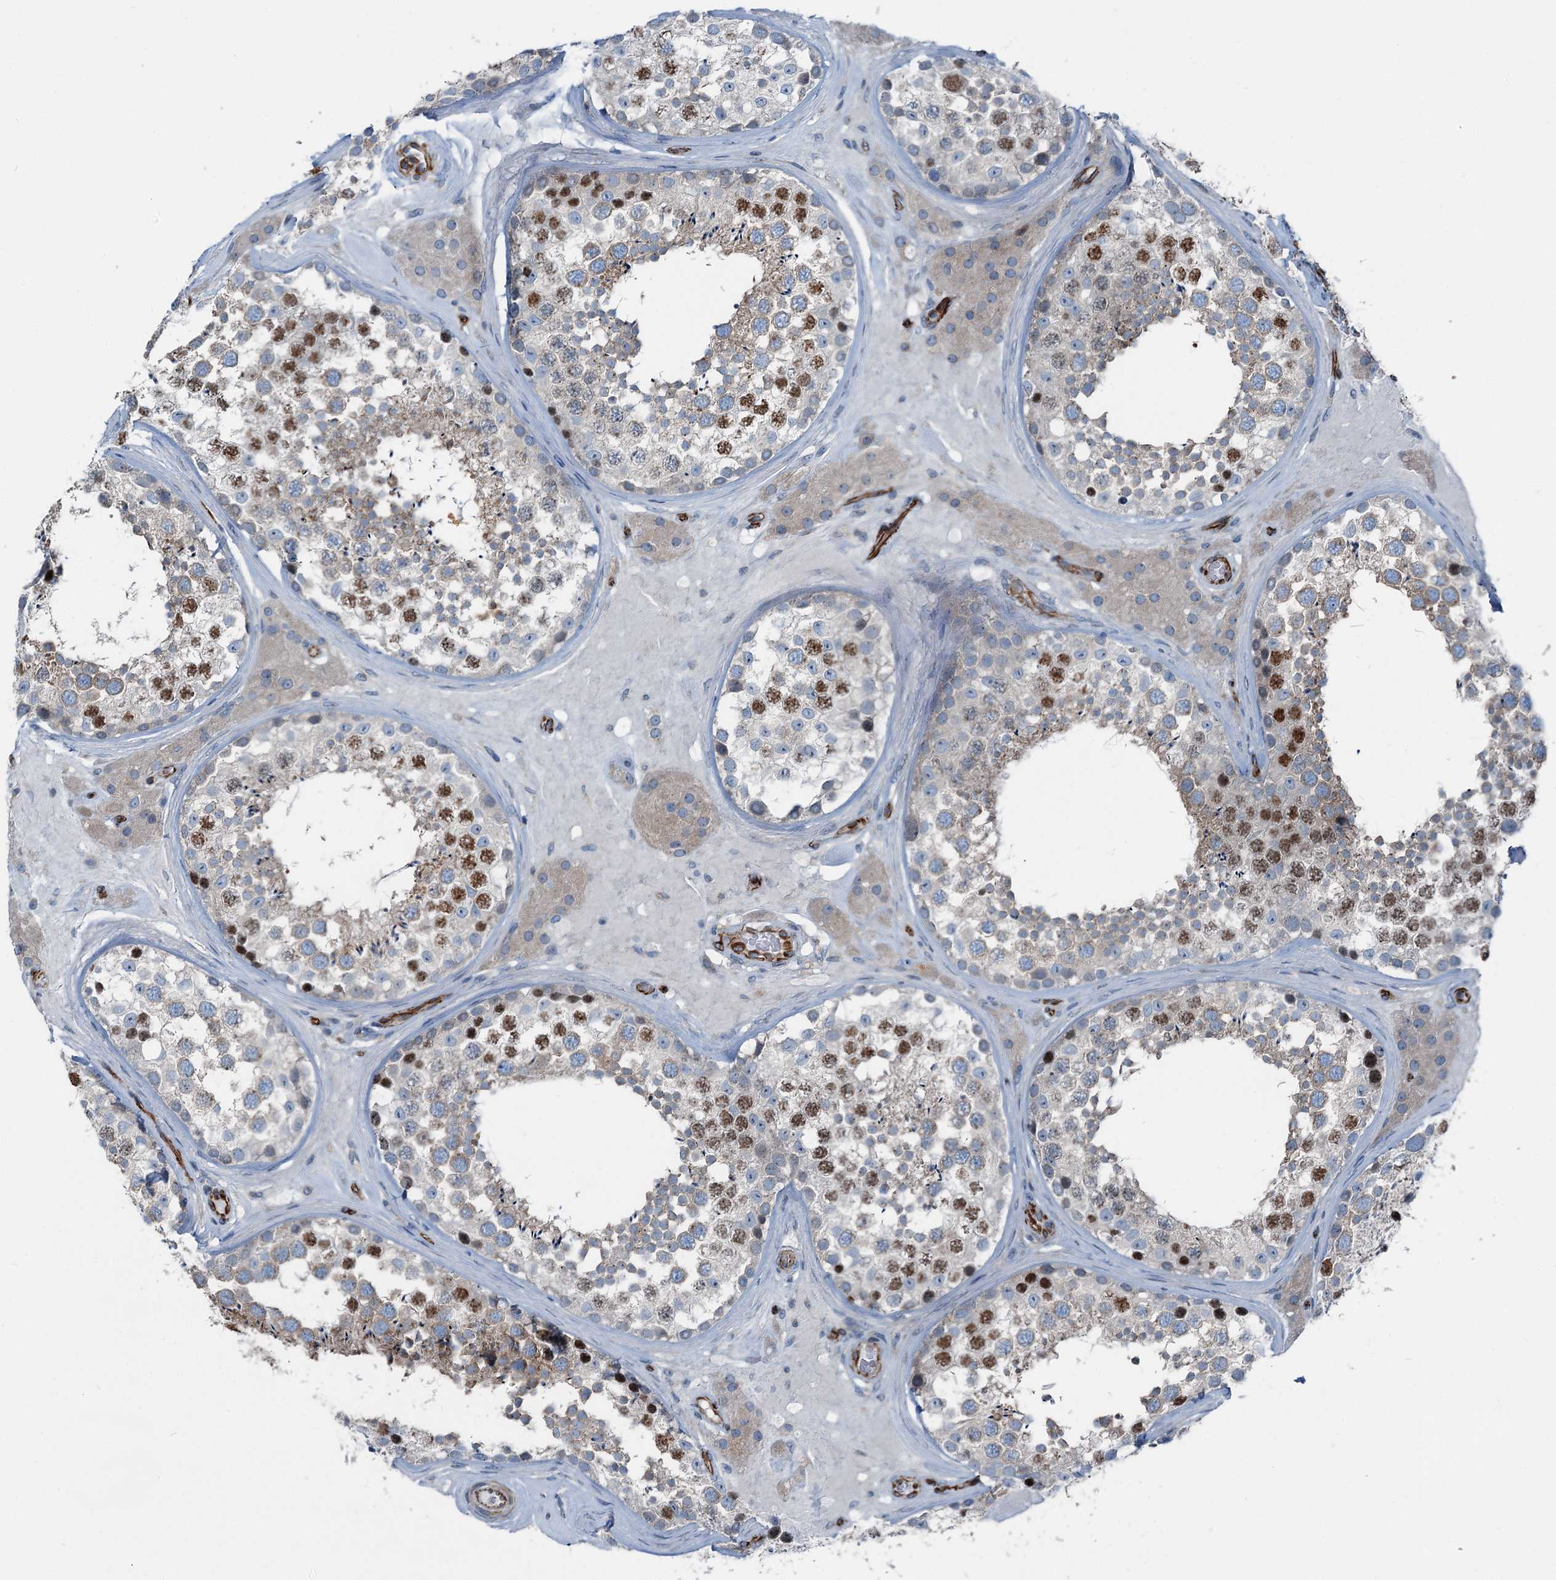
{"staining": {"intensity": "moderate", "quantity": "25%-75%", "location": "cytoplasmic/membranous,nuclear"}, "tissue": "testis", "cell_type": "Cells in seminiferous ducts", "image_type": "normal", "snomed": [{"axis": "morphology", "description": "Normal tissue, NOS"}, {"axis": "topography", "description": "Testis"}], "caption": "Protein staining of unremarkable testis demonstrates moderate cytoplasmic/membranous,nuclear staining in approximately 25%-75% of cells in seminiferous ducts.", "gene": "AXL", "patient": {"sex": "male", "age": 46}}